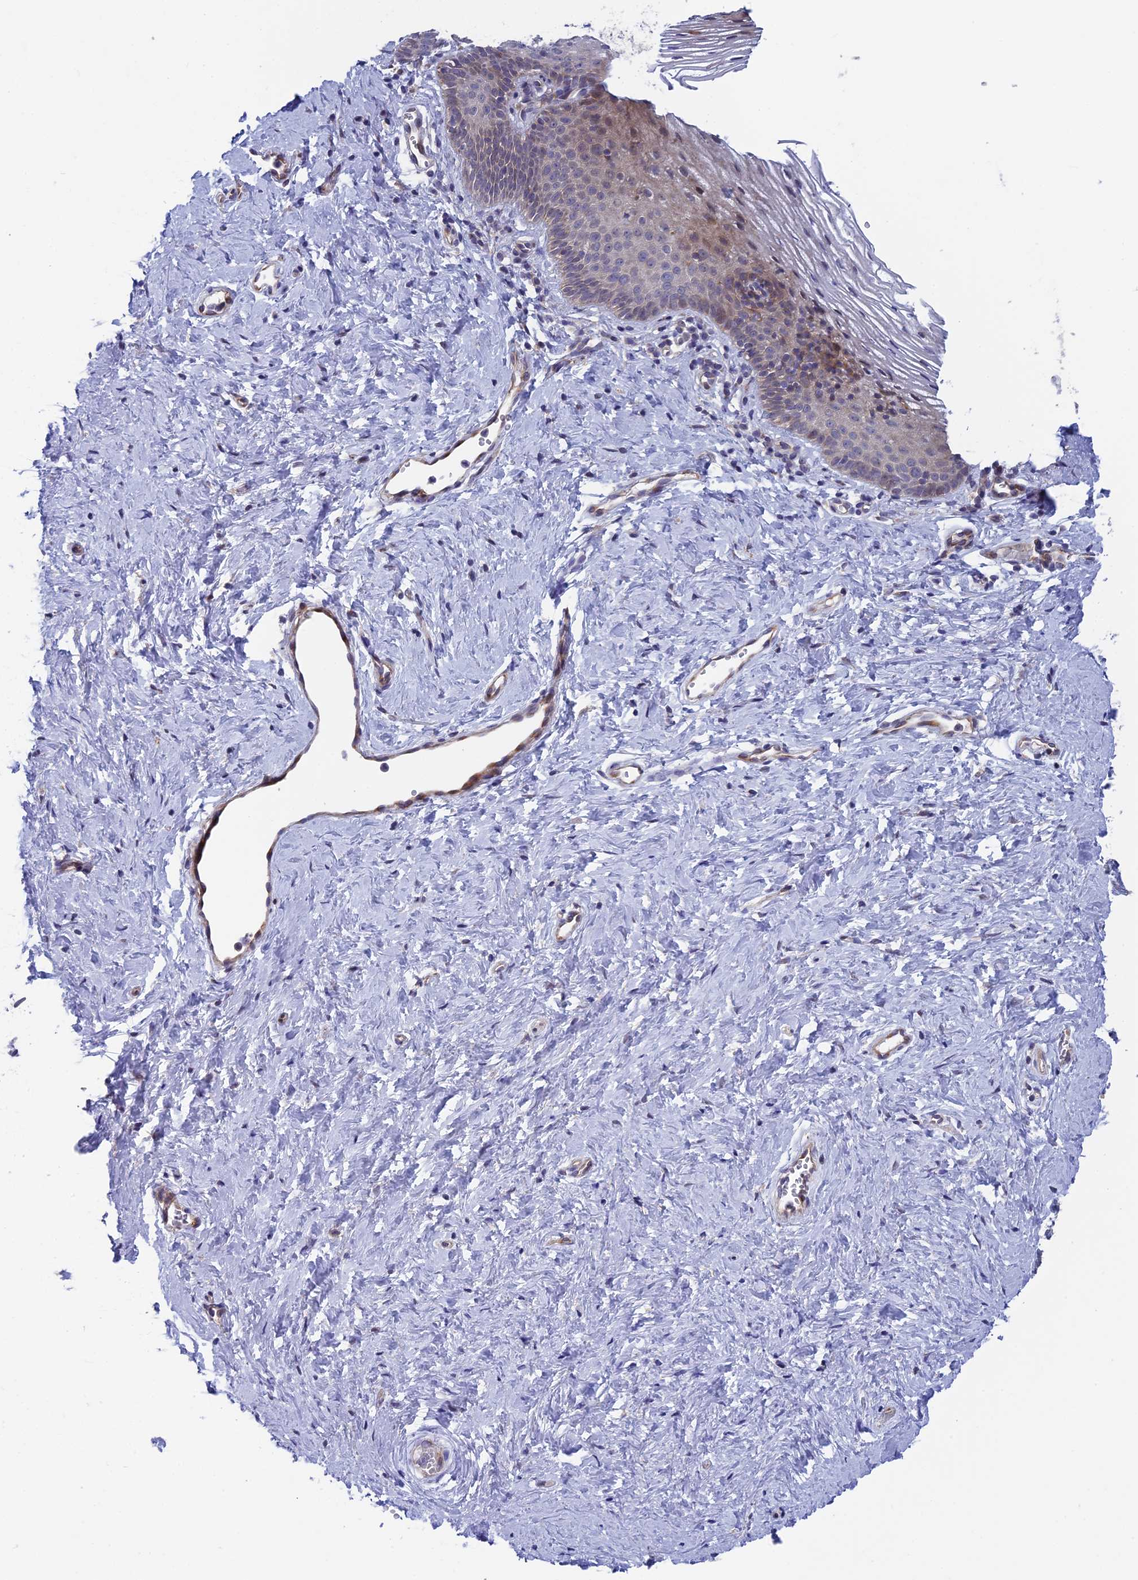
{"staining": {"intensity": "weak", "quantity": "<25%", "location": "cytoplasmic/membranous"}, "tissue": "vagina", "cell_type": "Squamous epithelial cells", "image_type": "normal", "snomed": [{"axis": "morphology", "description": "Normal tissue, NOS"}, {"axis": "topography", "description": "Vagina"}], "caption": "Protein analysis of normal vagina demonstrates no significant staining in squamous epithelial cells. (DAB immunohistochemistry visualized using brightfield microscopy, high magnification).", "gene": "BLTP2", "patient": {"sex": "female", "age": 32}}